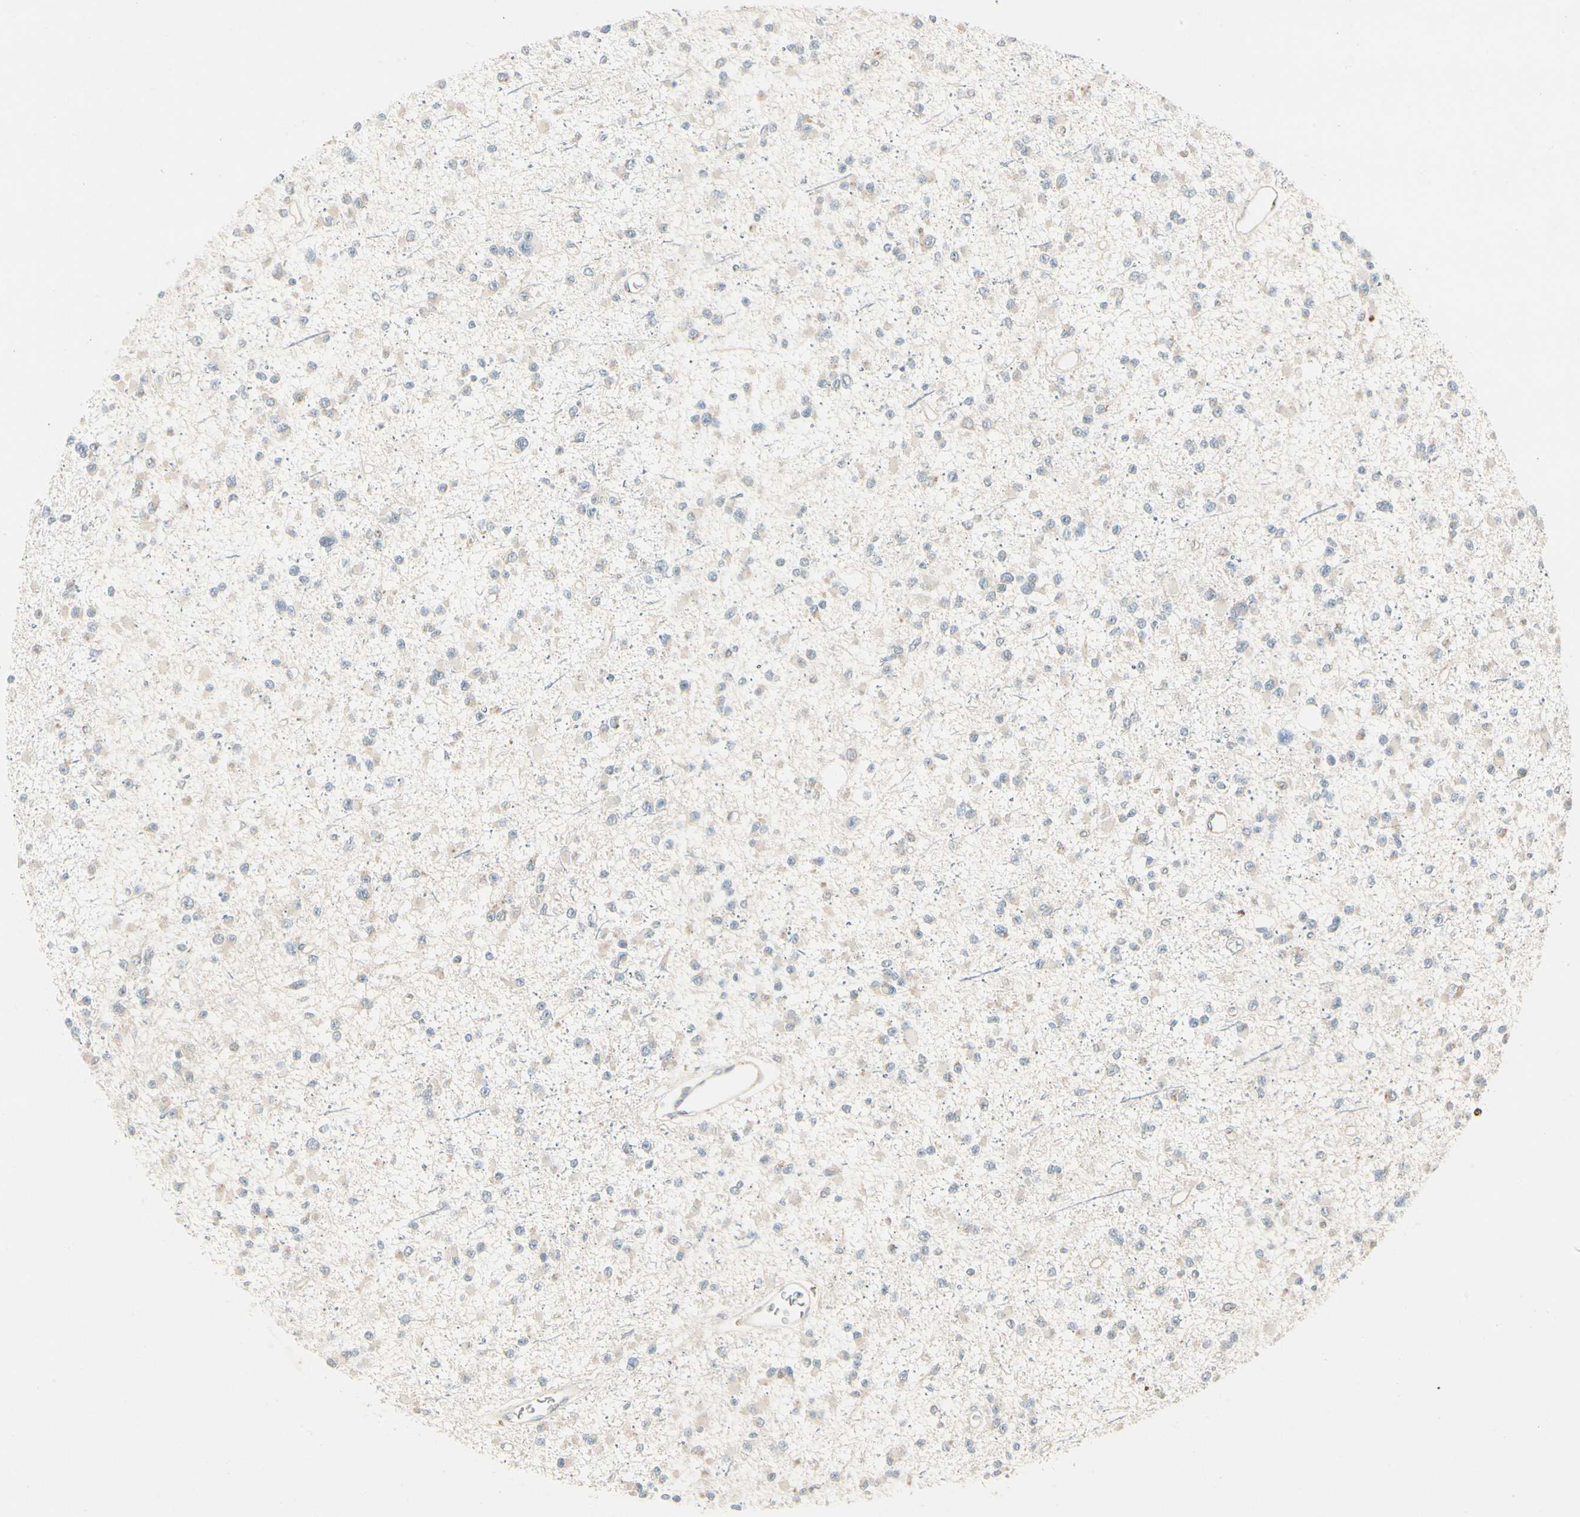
{"staining": {"intensity": "weak", "quantity": "<25%", "location": "cytoplasmic/membranous"}, "tissue": "glioma", "cell_type": "Tumor cells", "image_type": "cancer", "snomed": [{"axis": "morphology", "description": "Glioma, malignant, Low grade"}, {"axis": "topography", "description": "Brain"}], "caption": "A micrograph of glioma stained for a protein reveals no brown staining in tumor cells.", "gene": "MANSC1", "patient": {"sex": "female", "age": 22}}